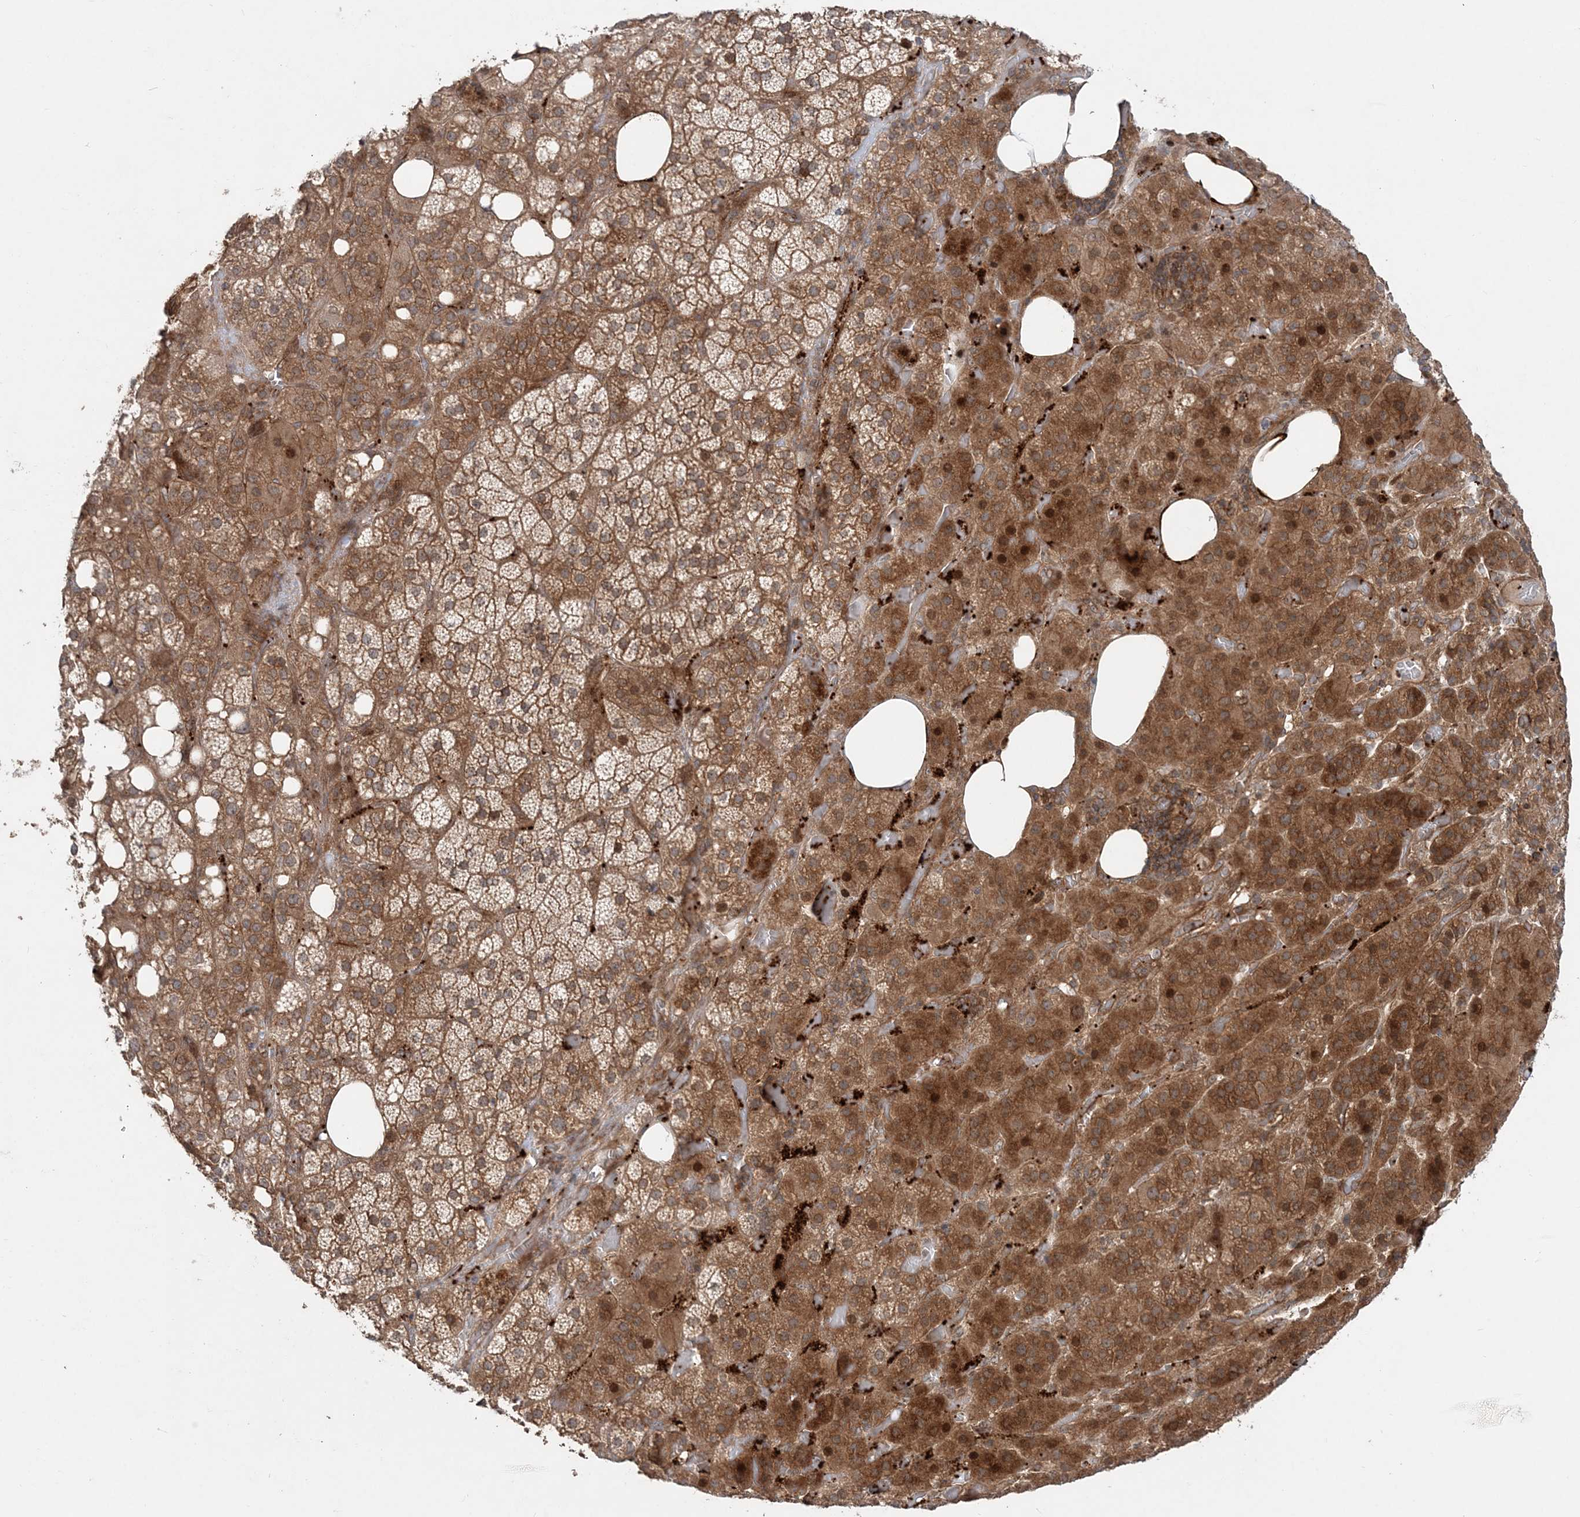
{"staining": {"intensity": "moderate", "quantity": ">75%", "location": "cytoplasmic/membranous,nuclear"}, "tissue": "adrenal gland", "cell_type": "Glandular cells", "image_type": "normal", "snomed": [{"axis": "morphology", "description": "Normal tissue, NOS"}, {"axis": "topography", "description": "Adrenal gland"}], "caption": "Glandular cells exhibit moderate cytoplasmic/membranous,nuclear positivity in approximately >75% of cells in unremarkable adrenal gland. (DAB IHC with brightfield microscopy, high magnification).", "gene": "GEMIN5", "patient": {"sex": "female", "age": 59}}